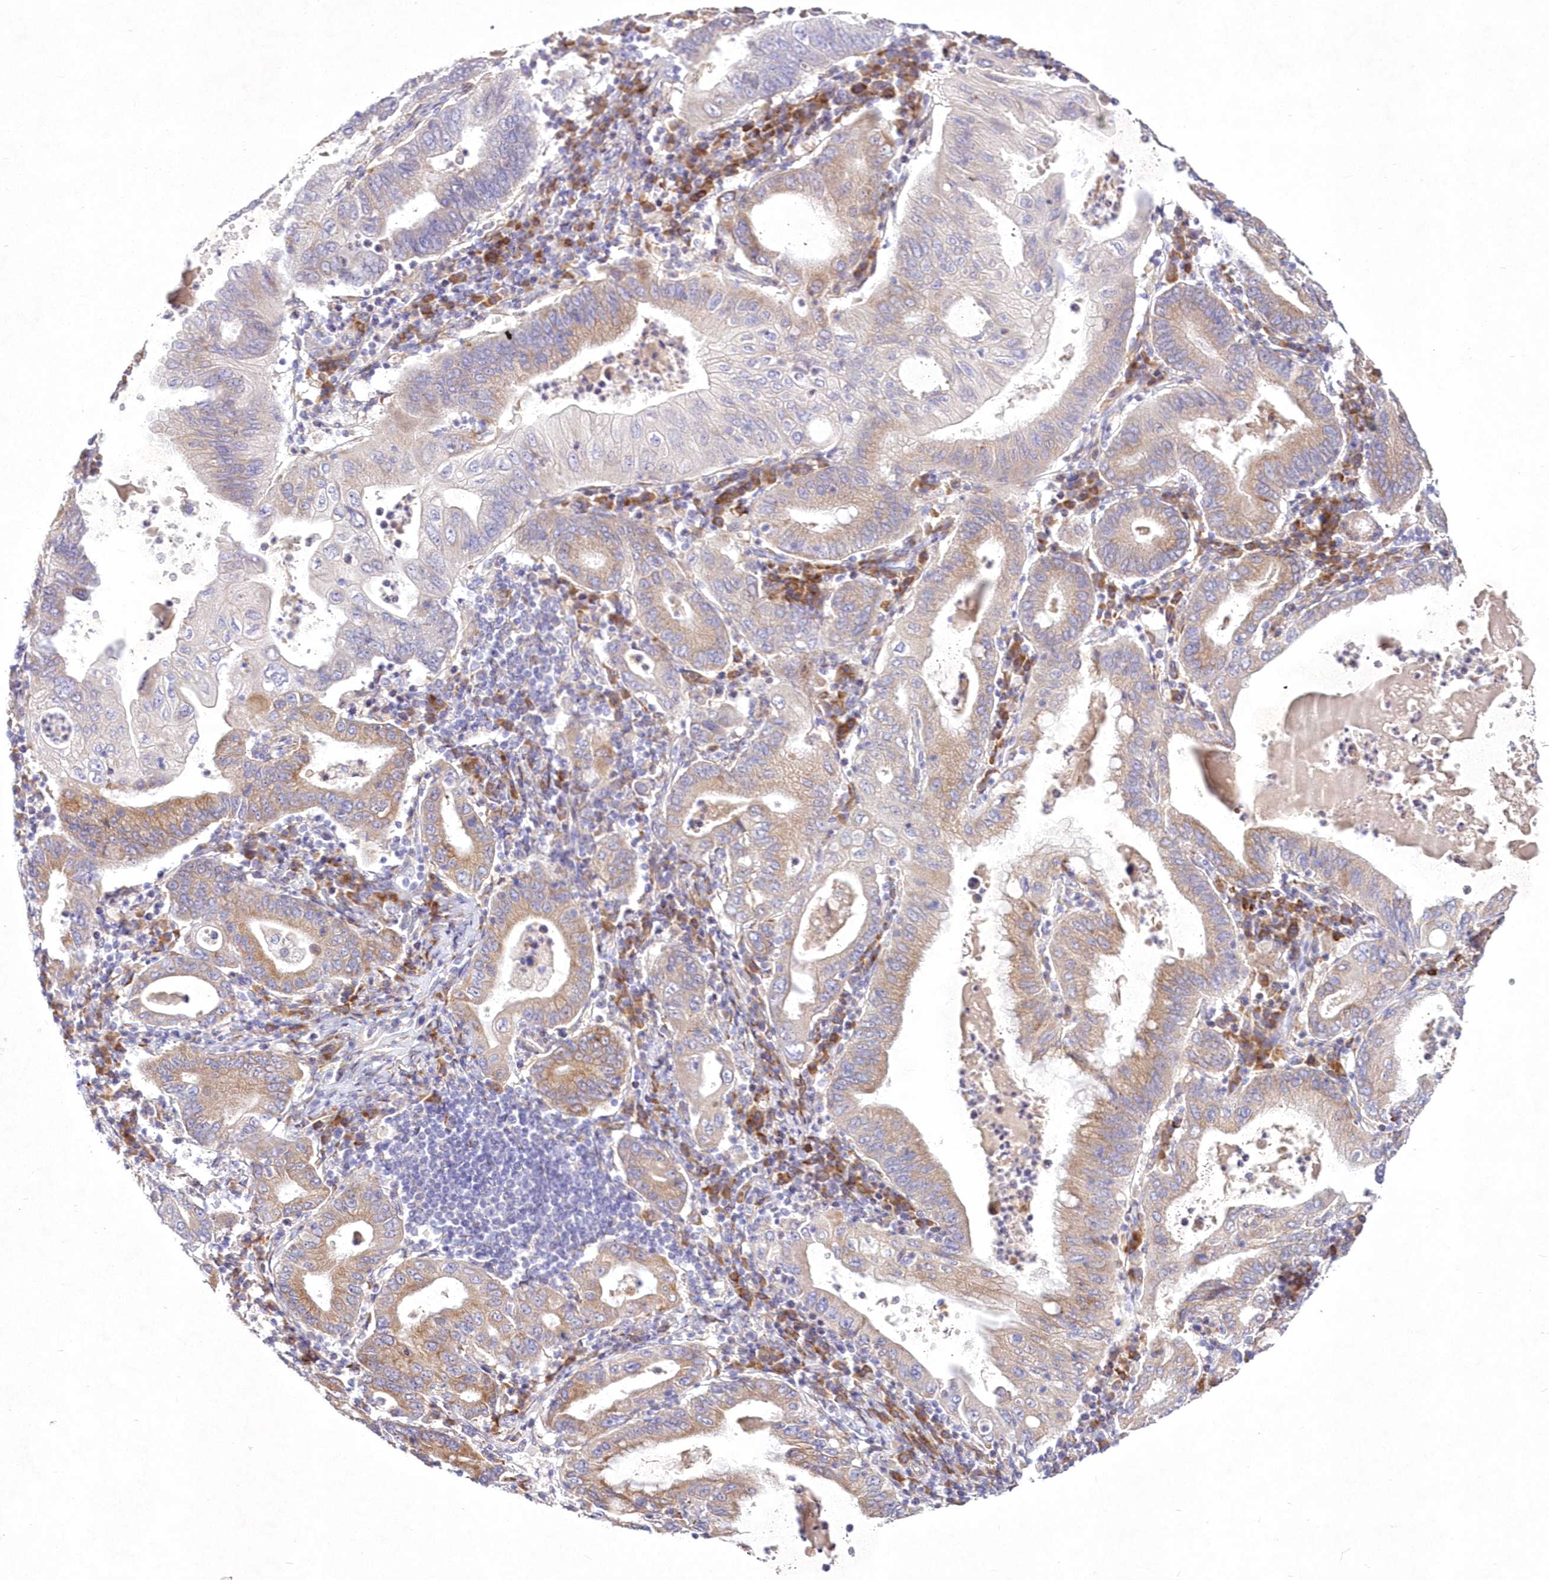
{"staining": {"intensity": "moderate", "quantity": "25%-75%", "location": "cytoplasmic/membranous"}, "tissue": "stomach cancer", "cell_type": "Tumor cells", "image_type": "cancer", "snomed": [{"axis": "morphology", "description": "Normal tissue, NOS"}, {"axis": "morphology", "description": "Adenocarcinoma, NOS"}, {"axis": "topography", "description": "Esophagus"}, {"axis": "topography", "description": "Stomach, upper"}, {"axis": "topography", "description": "Peripheral nerve tissue"}], "caption": "The histopathology image reveals a brown stain indicating the presence of a protein in the cytoplasmic/membranous of tumor cells in stomach cancer (adenocarcinoma). (Brightfield microscopy of DAB IHC at high magnification).", "gene": "ARFGEF3", "patient": {"sex": "male", "age": 62}}